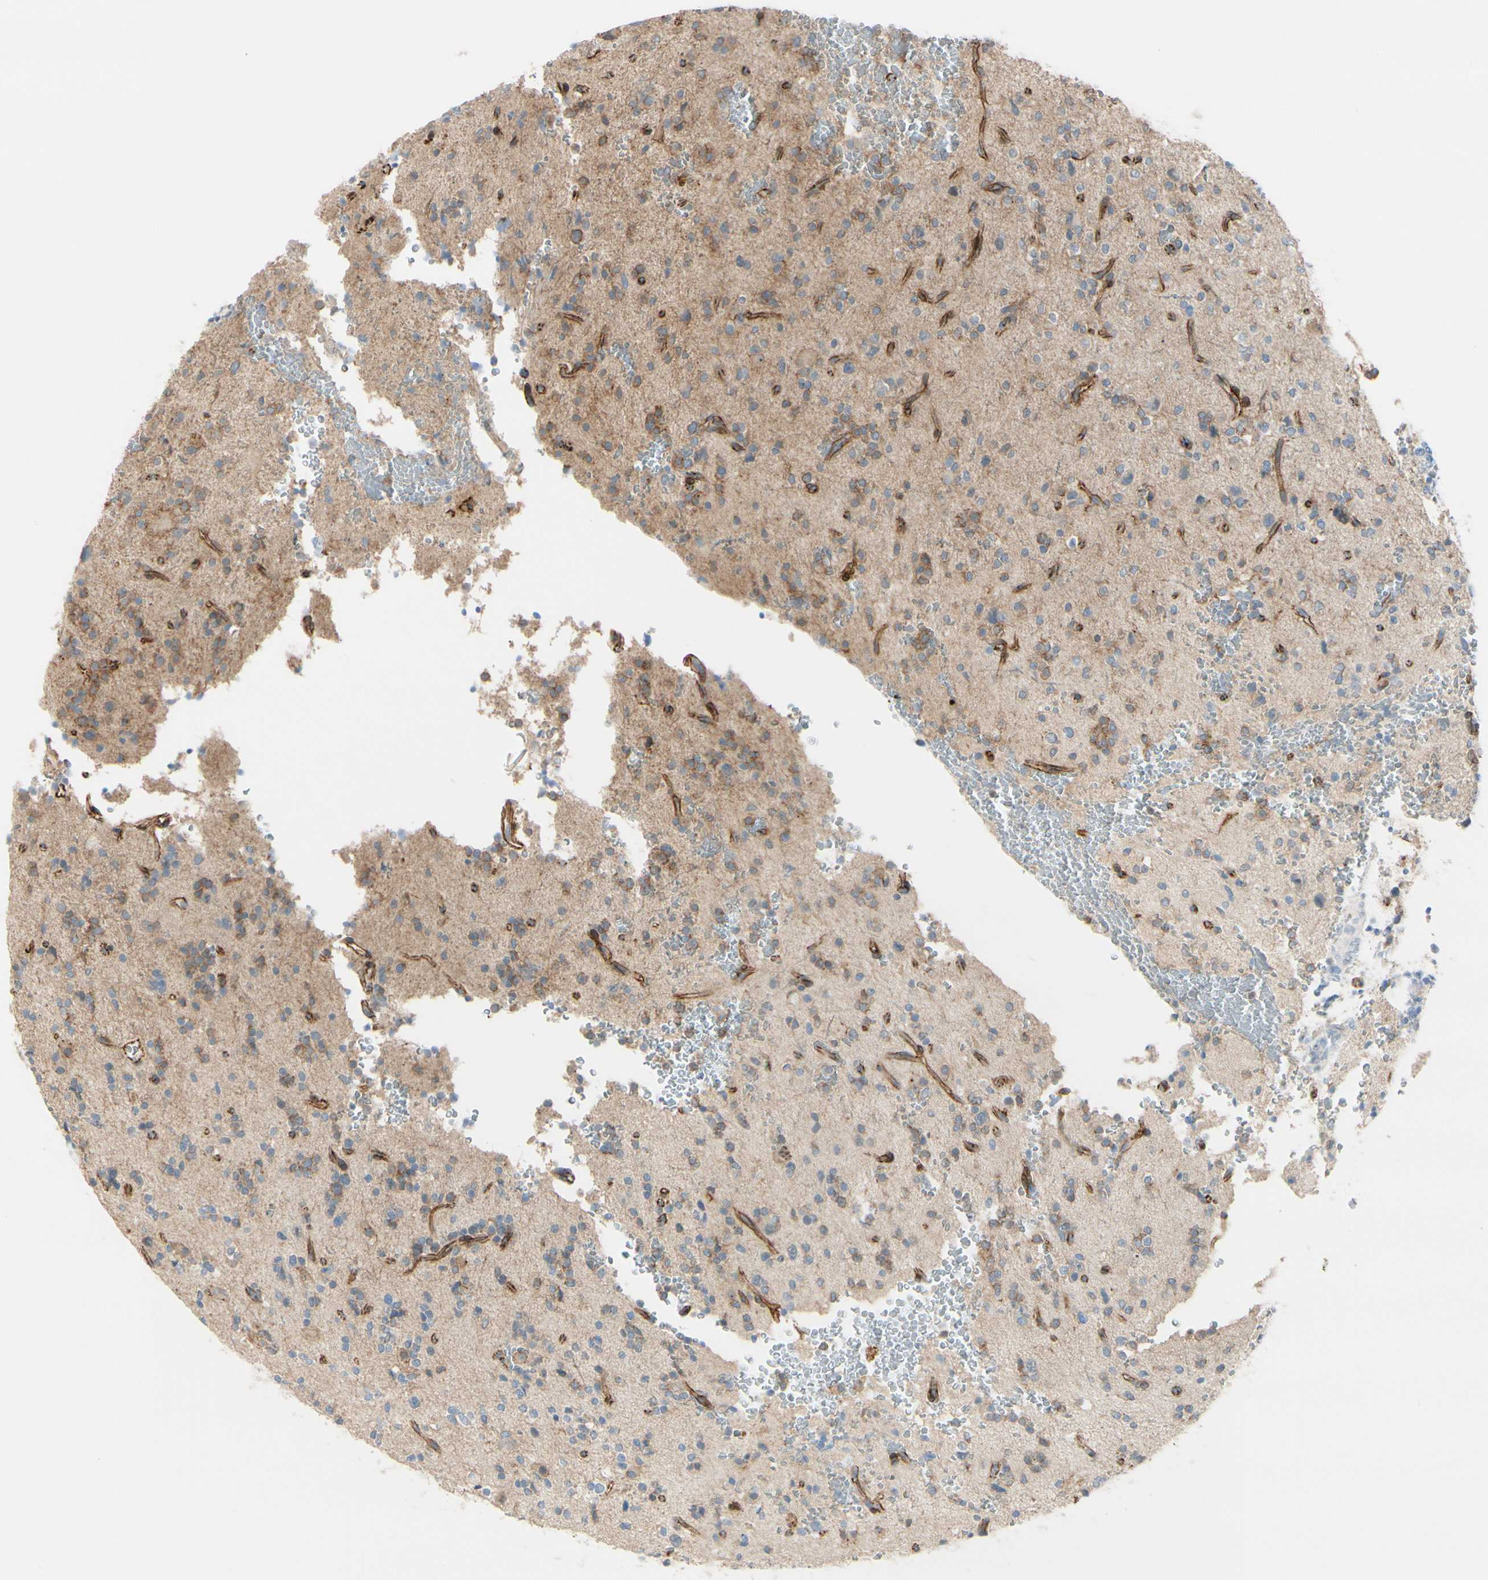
{"staining": {"intensity": "negative", "quantity": "none", "location": "none"}, "tissue": "glioma", "cell_type": "Tumor cells", "image_type": "cancer", "snomed": [{"axis": "morphology", "description": "Glioma, malignant, High grade"}, {"axis": "topography", "description": "Brain"}], "caption": "Malignant glioma (high-grade) was stained to show a protein in brown. There is no significant positivity in tumor cells. (DAB (3,3'-diaminobenzidine) immunohistochemistry, high magnification).", "gene": "TJP1", "patient": {"sex": "male", "age": 47}}